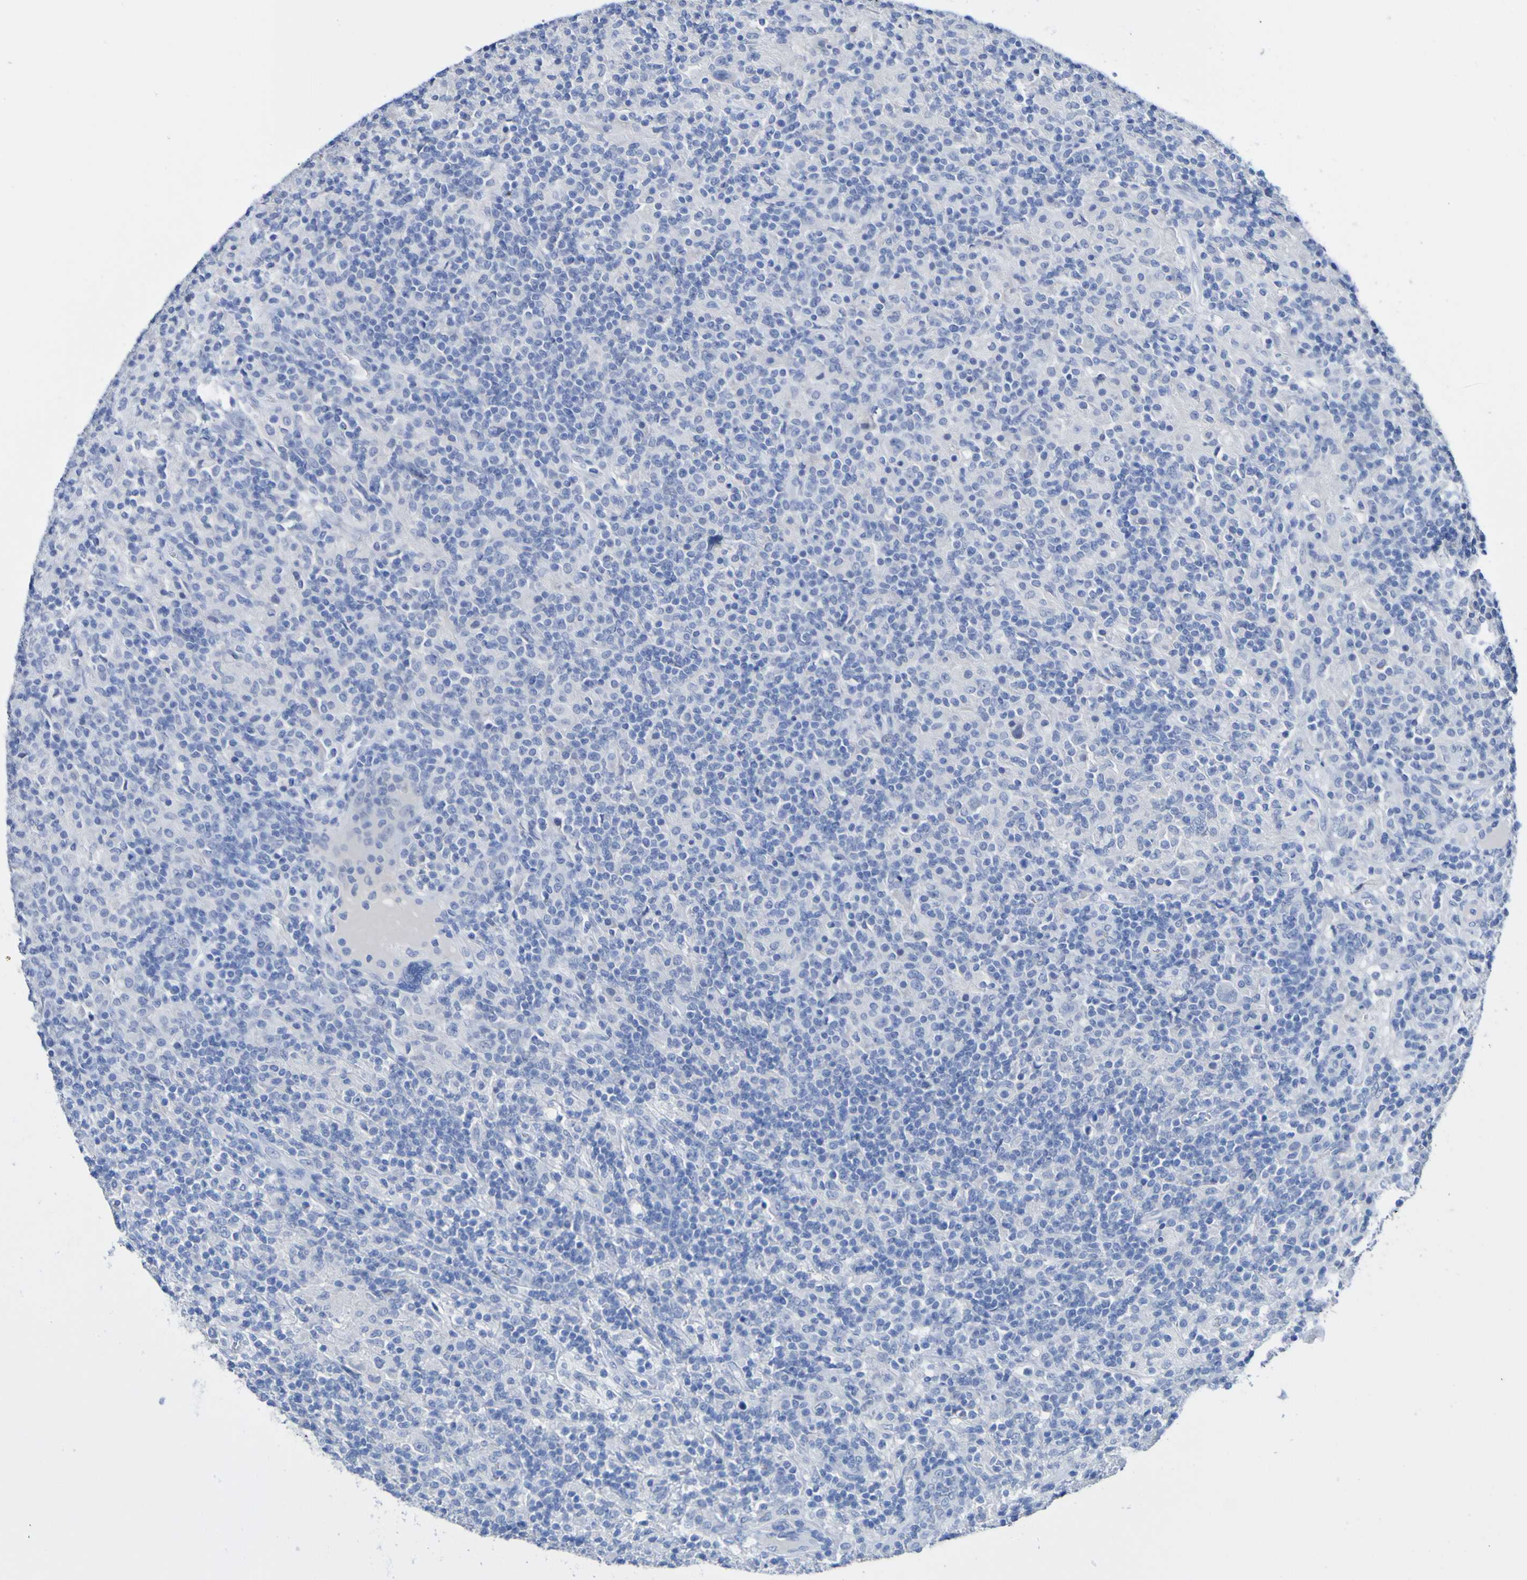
{"staining": {"intensity": "negative", "quantity": "none", "location": "none"}, "tissue": "lymphoma", "cell_type": "Tumor cells", "image_type": "cancer", "snomed": [{"axis": "morphology", "description": "Hodgkin's disease, NOS"}, {"axis": "topography", "description": "Lymph node"}], "caption": "This is an IHC micrograph of lymphoma. There is no expression in tumor cells.", "gene": "SGCB", "patient": {"sex": "male", "age": 70}}